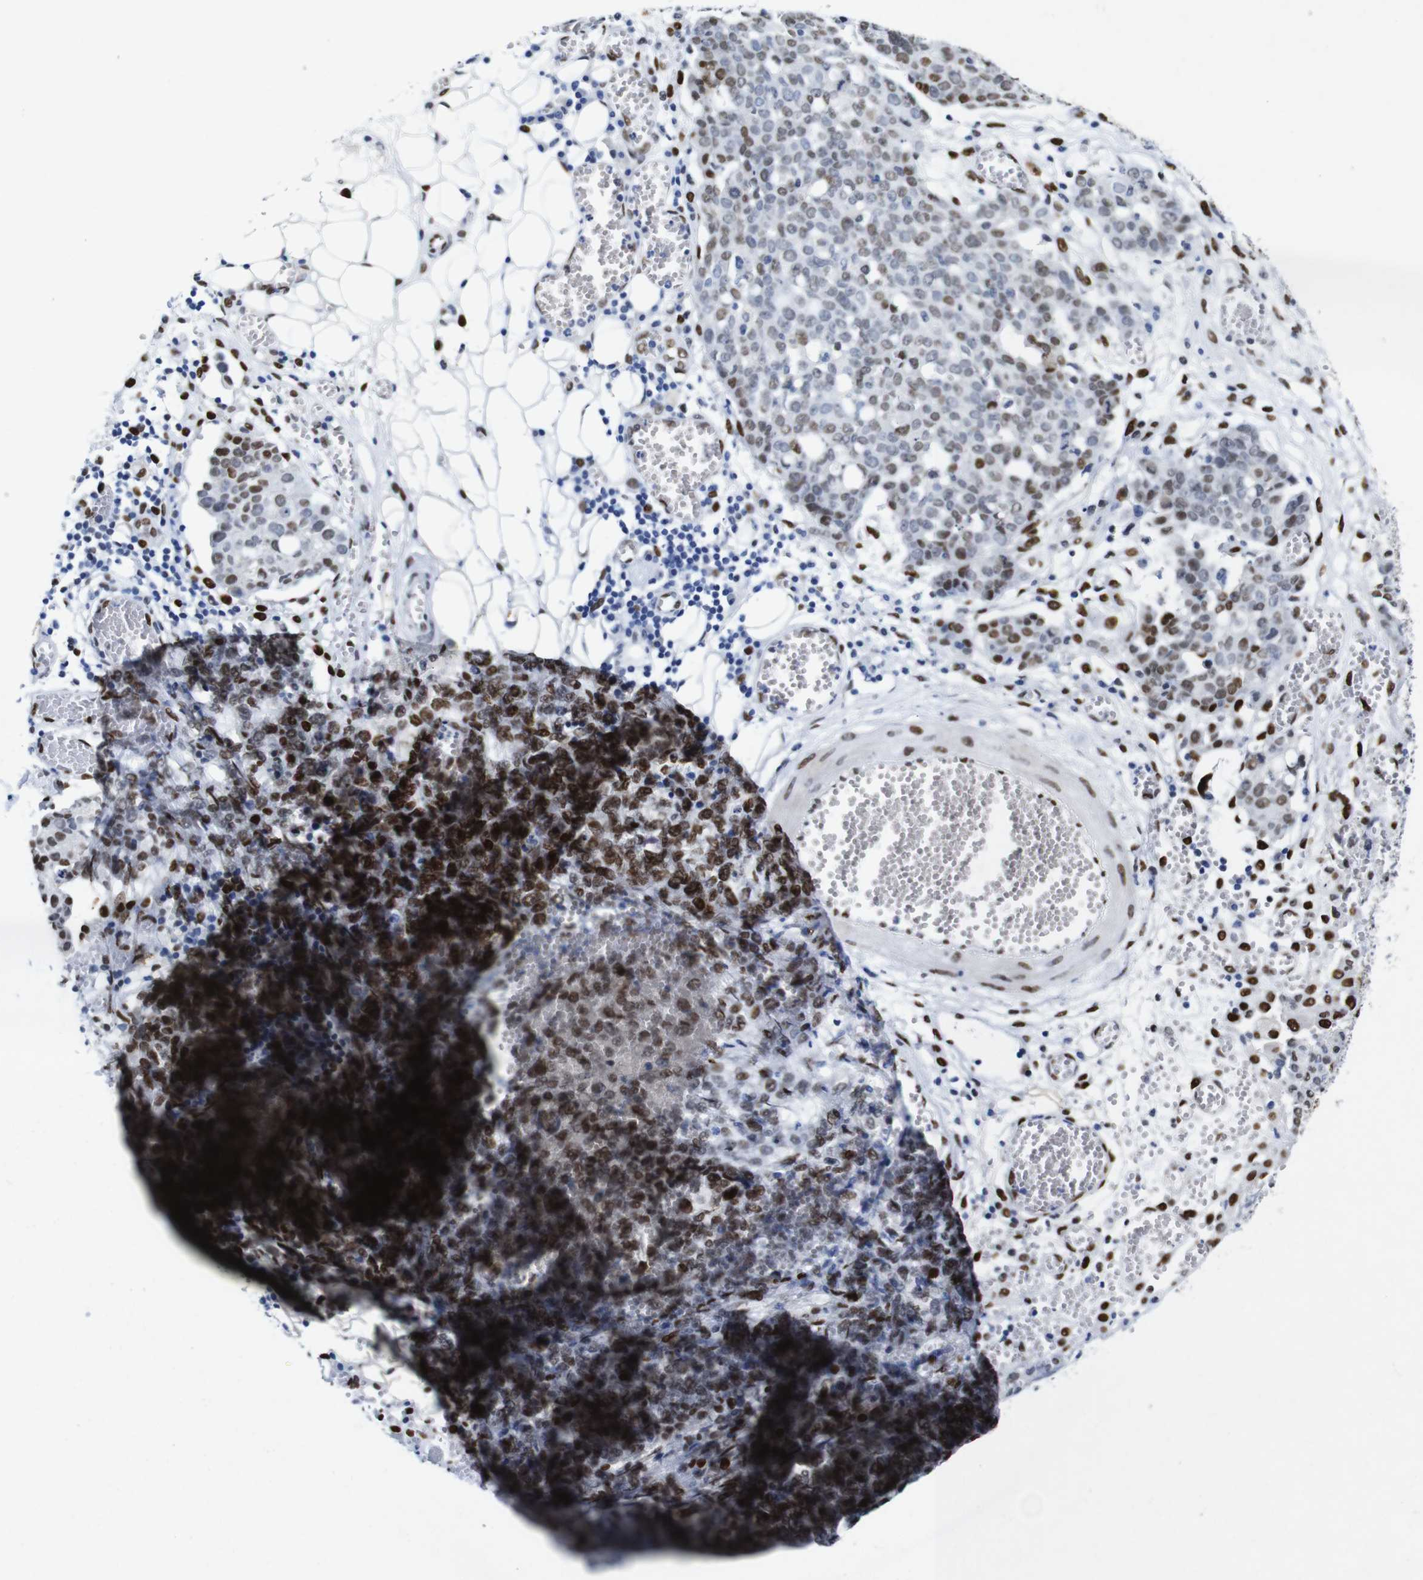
{"staining": {"intensity": "moderate", "quantity": "25%-75%", "location": "nuclear"}, "tissue": "ovarian cancer", "cell_type": "Tumor cells", "image_type": "cancer", "snomed": [{"axis": "morphology", "description": "Cystadenocarcinoma, serous, NOS"}, {"axis": "topography", "description": "Soft tissue"}, {"axis": "topography", "description": "Ovary"}], "caption": "Serous cystadenocarcinoma (ovarian) stained with immunohistochemistry exhibits moderate nuclear staining in approximately 25%-75% of tumor cells.", "gene": "FOSL2", "patient": {"sex": "female", "age": 57}}